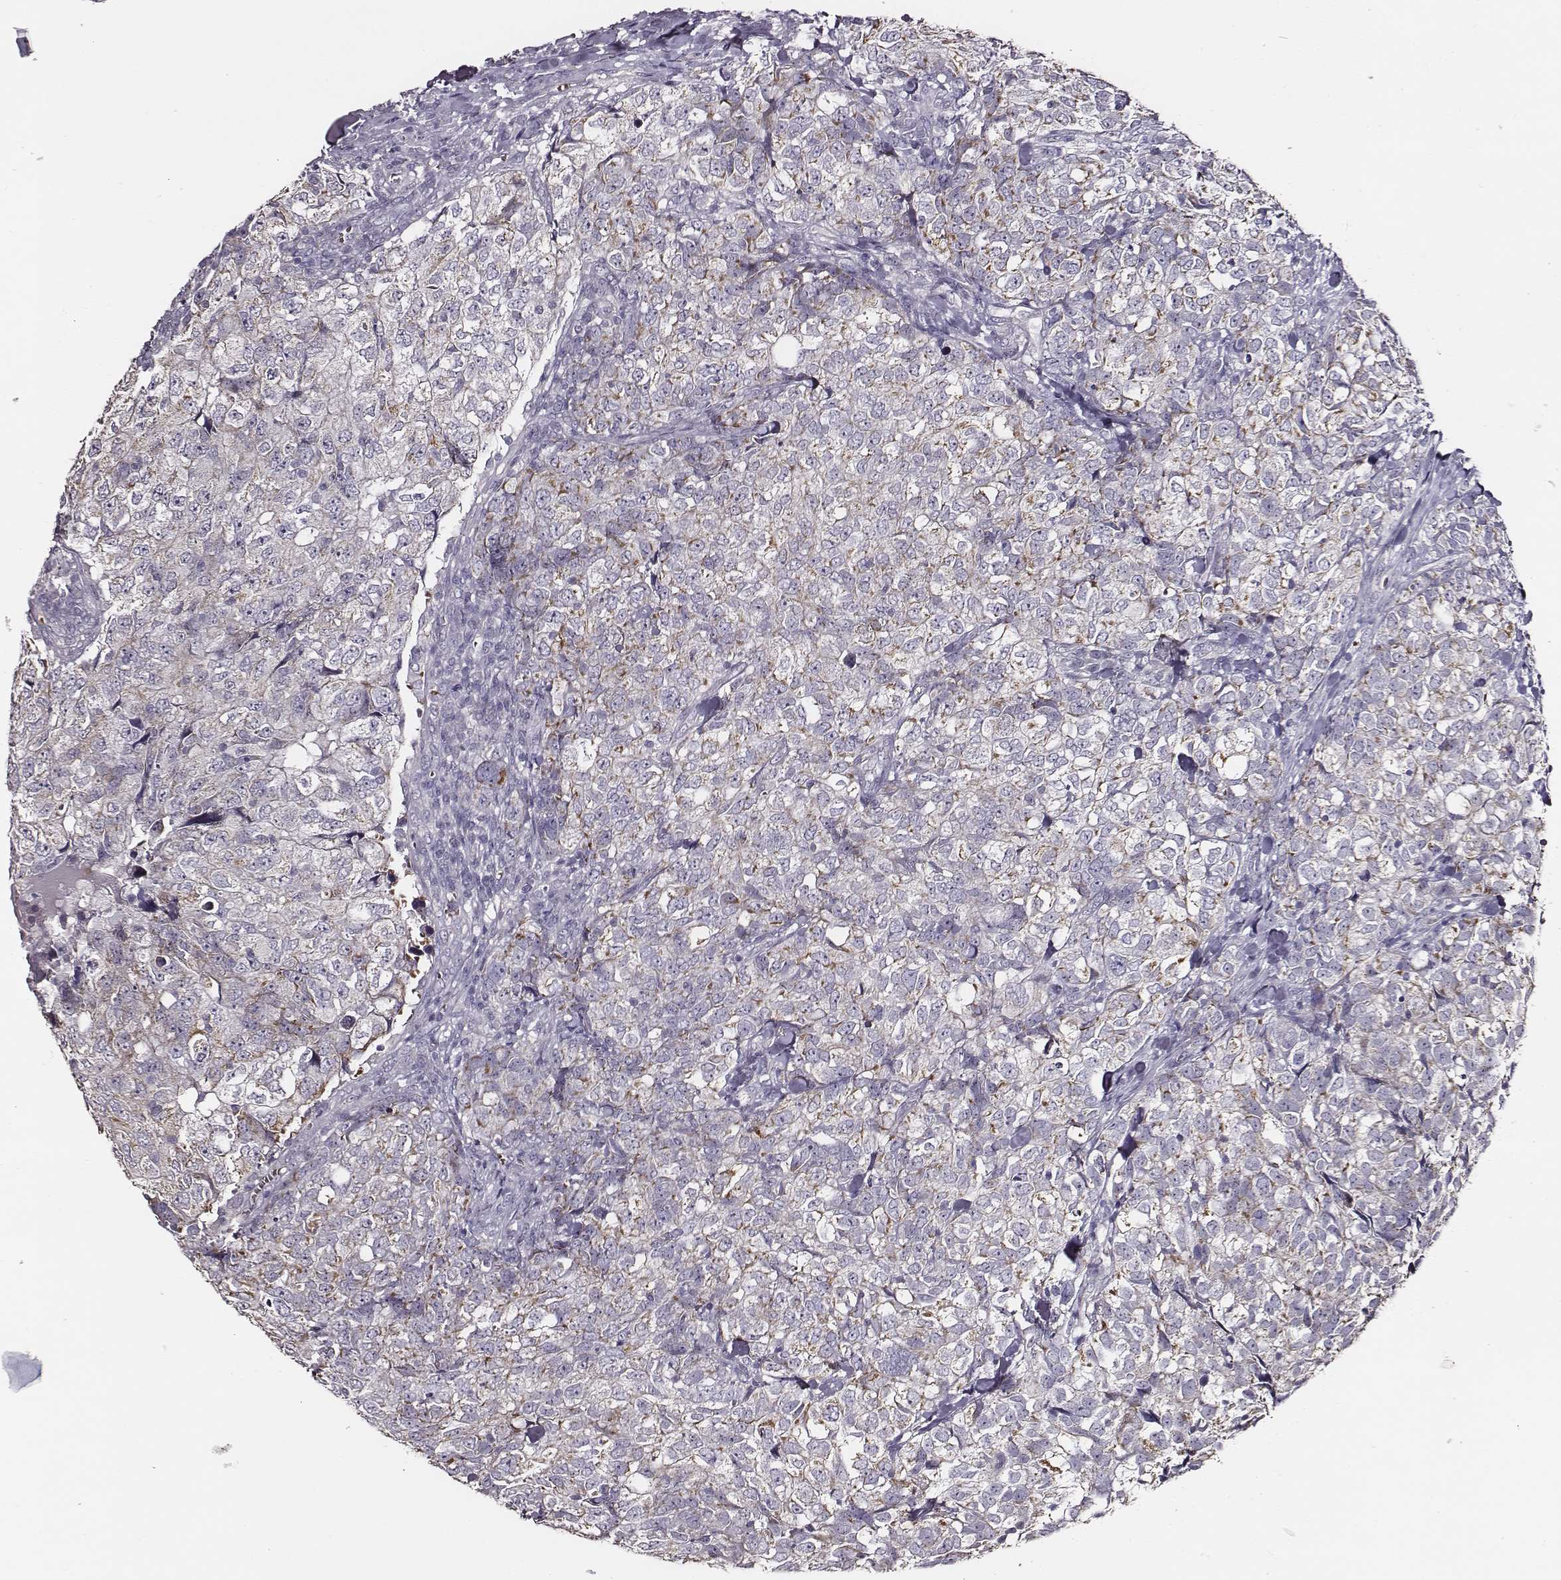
{"staining": {"intensity": "negative", "quantity": "none", "location": "none"}, "tissue": "breast cancer", "cell_type": "Tumor cells", "image_type": "cancer", "snomed": [{"axis": "morphology", "description": "Duct carcinoma"}, {"axis": "topography", "description": "Breast"}], "caption": "Tumor cells show no significant protein positivity in breast cancer.", "gene": "AADAT", "patient": {"sex": "female", "age": 30}}